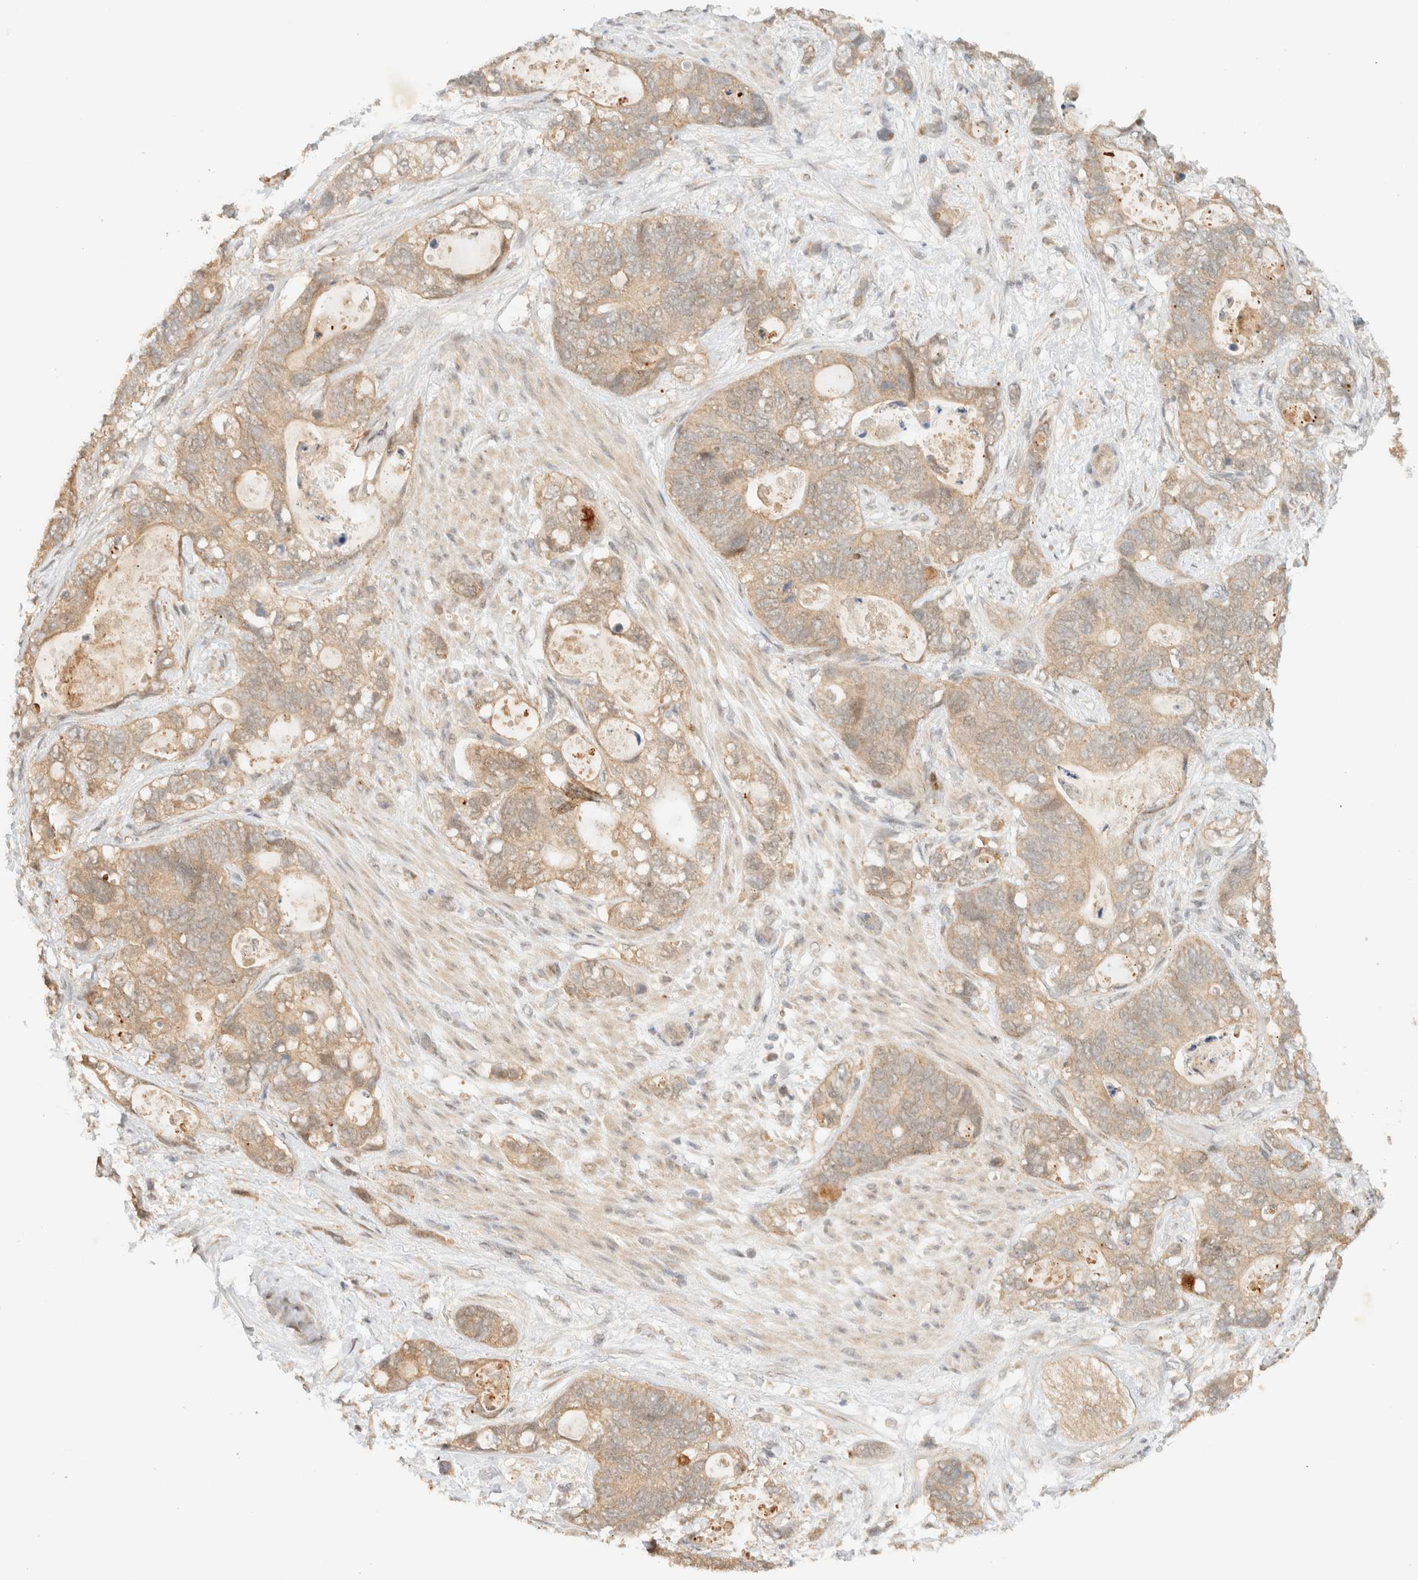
{"staining": {"intensity": "weak", "quantity": ">75%", "location": "cytoplasmic/membranous"}, "tissue": "stomach cancer", "cell_type": "Tumor cells", "image_type": "cancer", "snomed": [{"axis": "morphology", "description": "Normal tissue, NOS"}, {"axis": "morphology", "description": "Adenocarcinoma, NOS"}, {"axis": "topography", "description": "Stomach"}], "caption": "A photomicrograph showing weak cytoplasmic/membranous expression in approximately >75% of tumor cells in stomach cancer, as visualized by brown immunohistochemical staining.", "gene": "ZBTB34", "patient": {"sex": "female", "age": 89}}